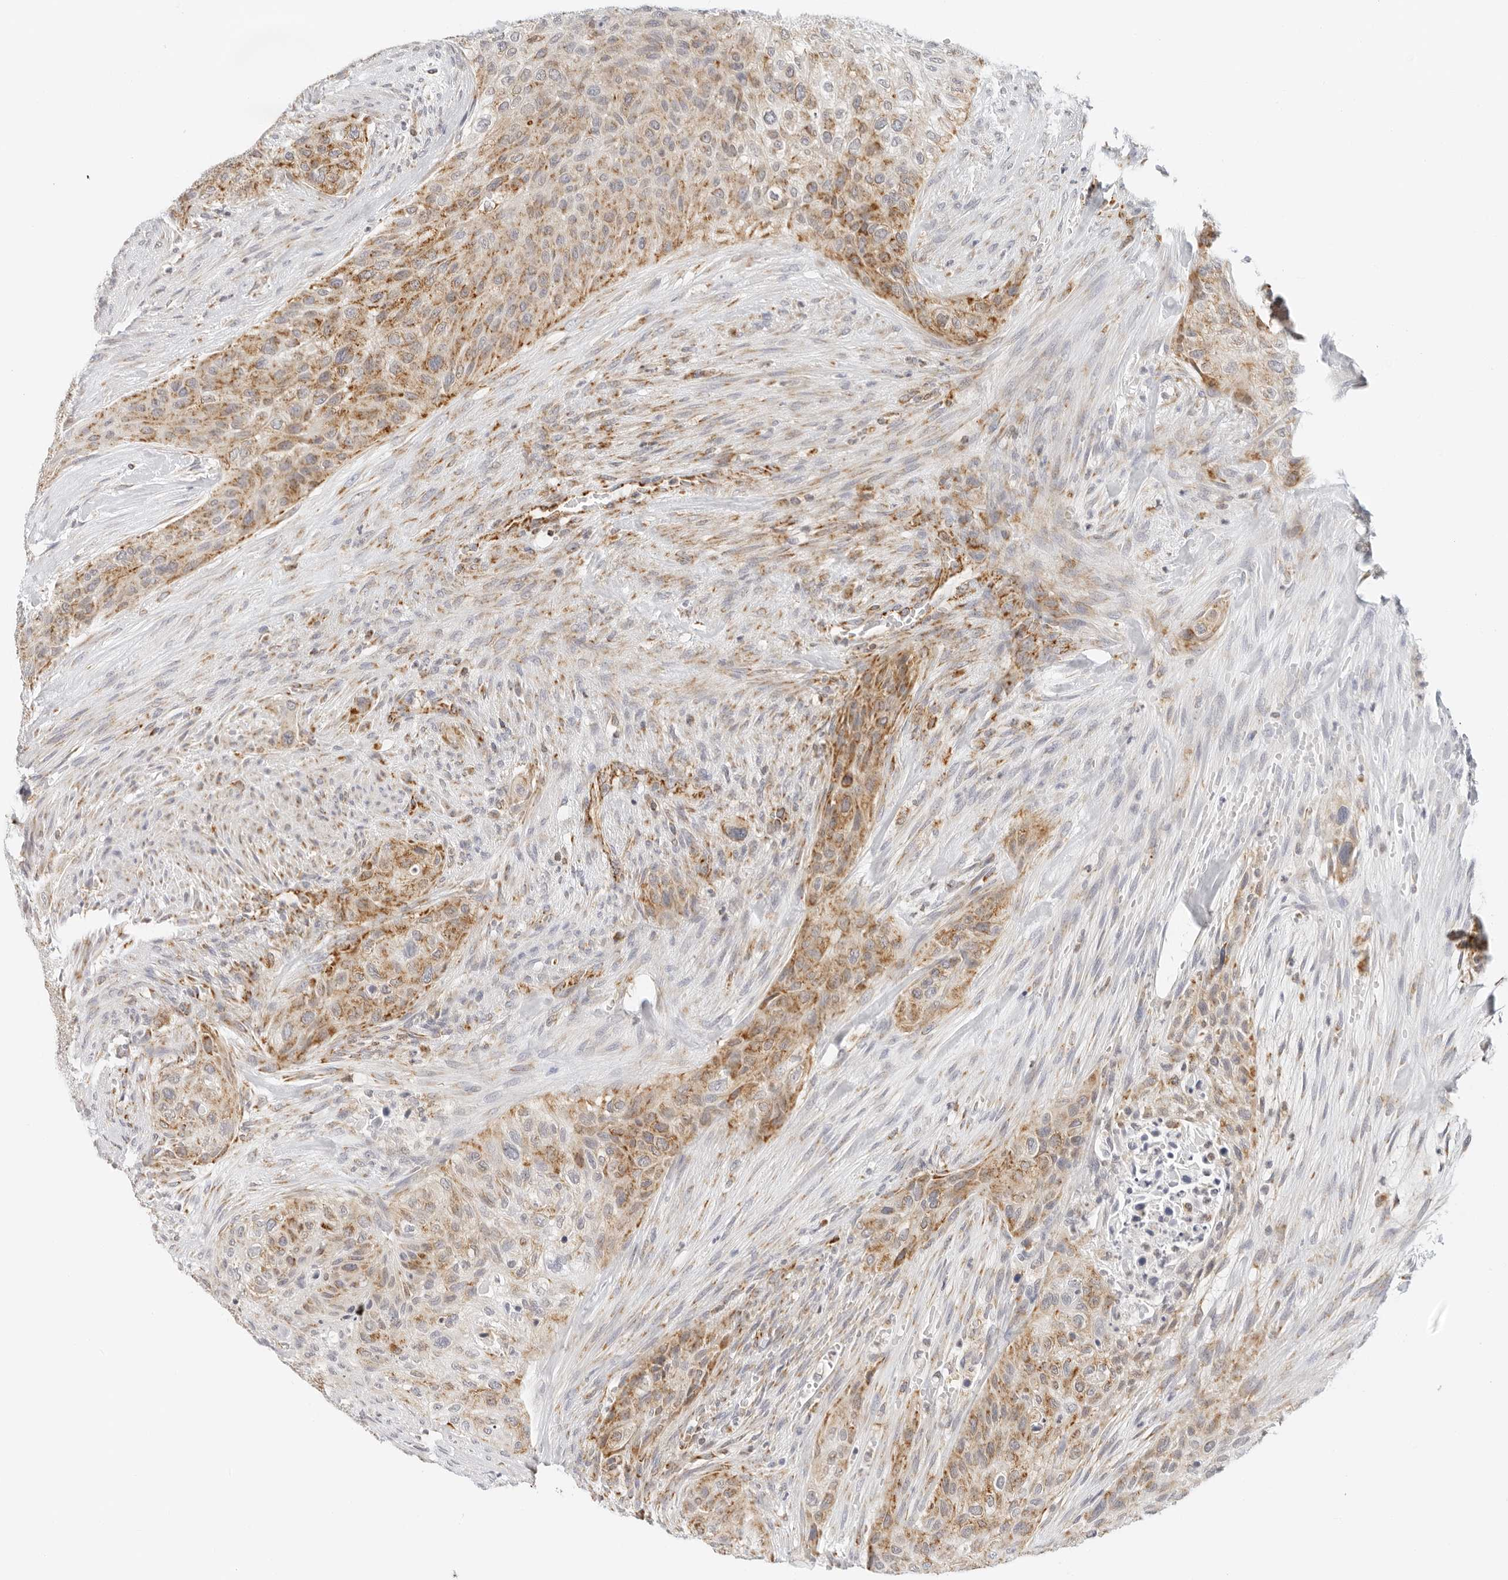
{"staining": {"intensity": "moderate", "quantity": ">75%", "location": "cytoplasmic/membranous"}, "tissue": "urothelial cancer", "cell_type": "Tumor cells", "image_type": "cancer", "snomed": [{"axis": "morphology", "description": "Urothelial carcinoma, High grade"}, {"axis": "topography", "description": "Urinary bladder"}], "caption": "This image demonstrates immunohistochemistry (IHC) staining of human urothelial carcinoma (high-grade), with medium moderate cytoplasmic/membranous expression in about >75% of tumor cells.", "gene": "RC3H1", "patient": {"sex": "male", "age": 35}}